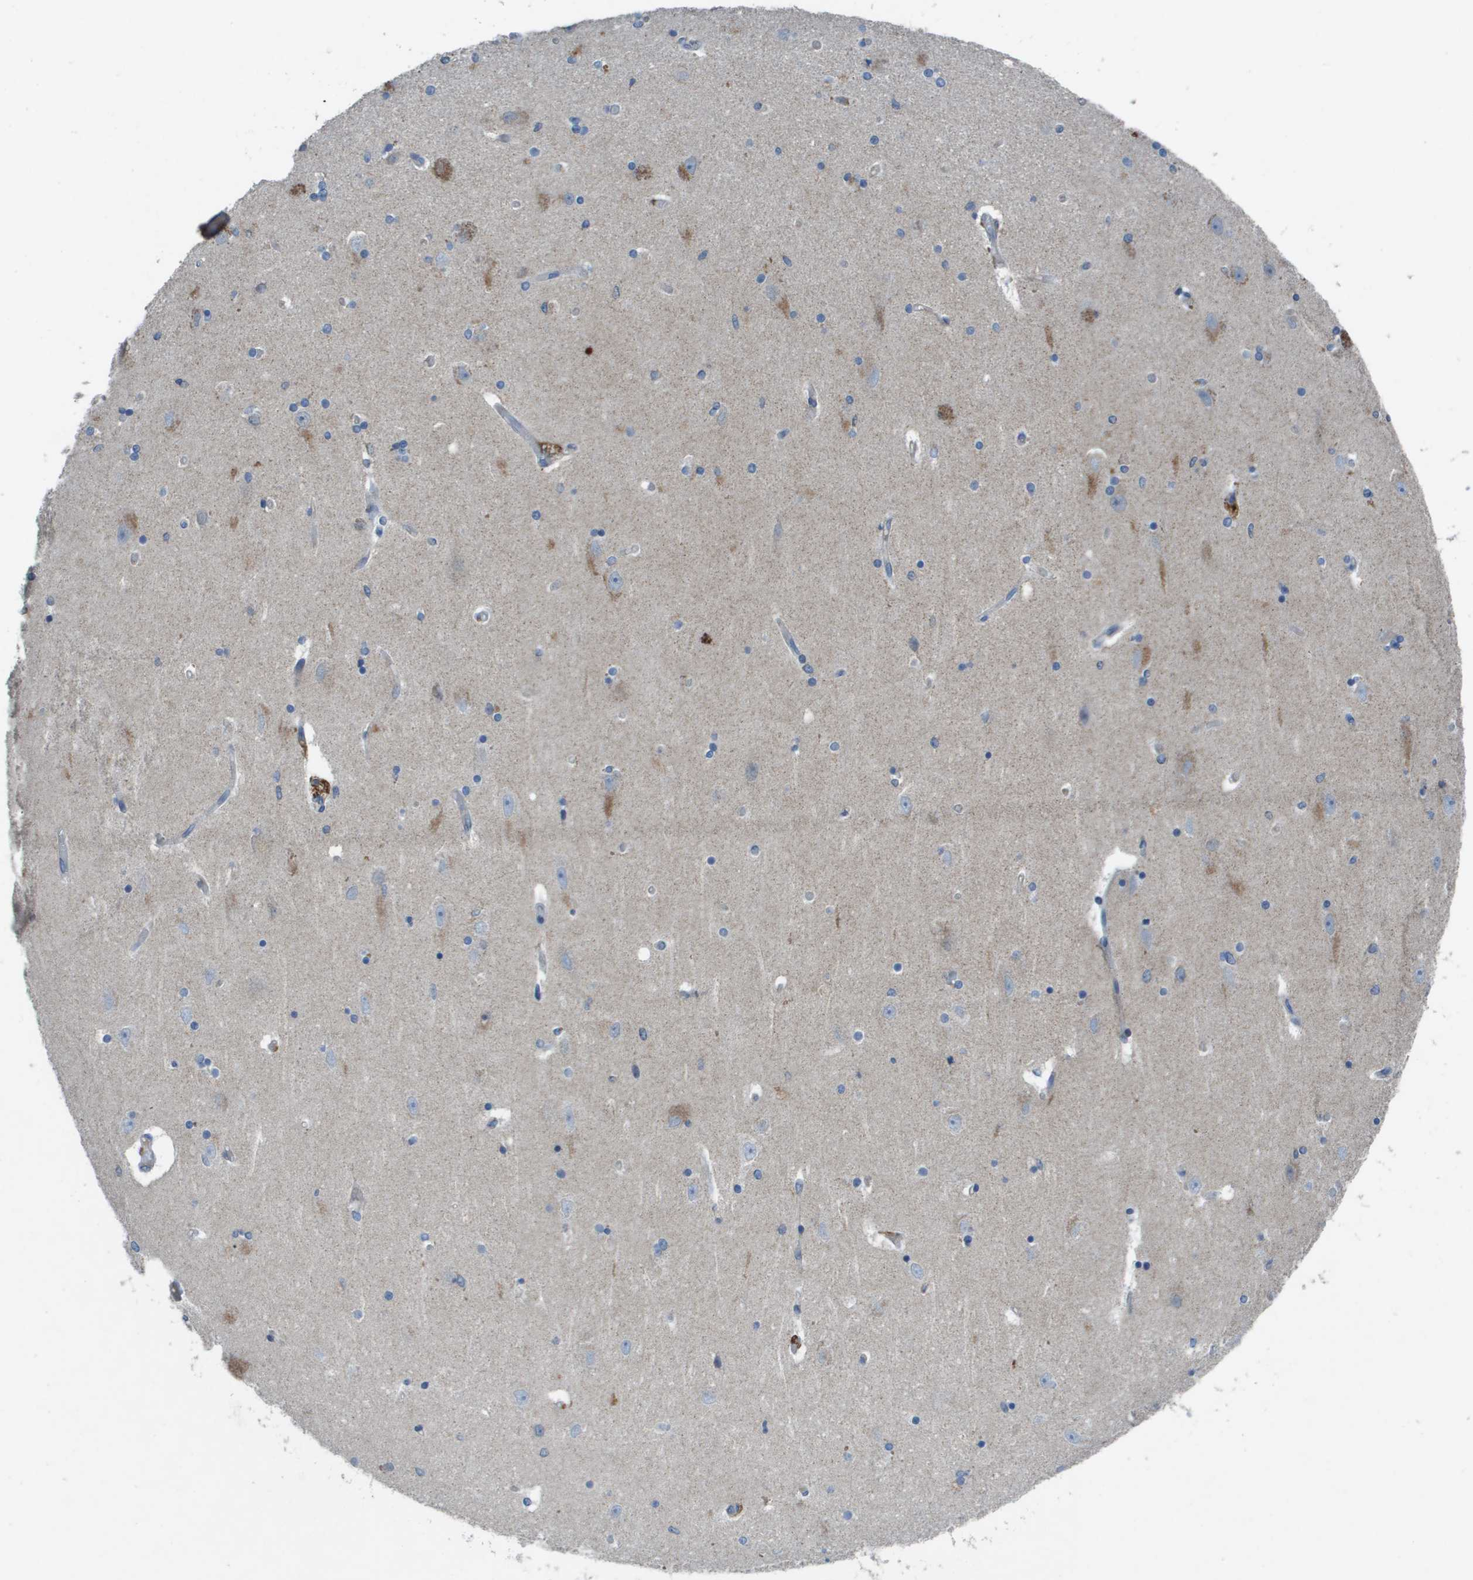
{"staining": {"intensity": "negative", "quantity": "none", "location": "none"}, "tissue": "hippocampus", "cell_type": "Glial cells", "image_type": "normal", "snomed": [{"axis": "morphology", "description": "Normal tissue, NOS"}, {"axis": "topography", "description": "Hippocampus"}], "caption": "Photomicrograph shows no protein staining in glial cells of unremarkable hippocampus. (Stains: DAB (3,3'-diaminobenzidine) immunohistochemistry (IHC) with hematoxylin counter stain, Microscopy: brightfield microscopy at high magnification).", "gene": "CLCA4", "patient": {"sex": "female", "age": 54}}